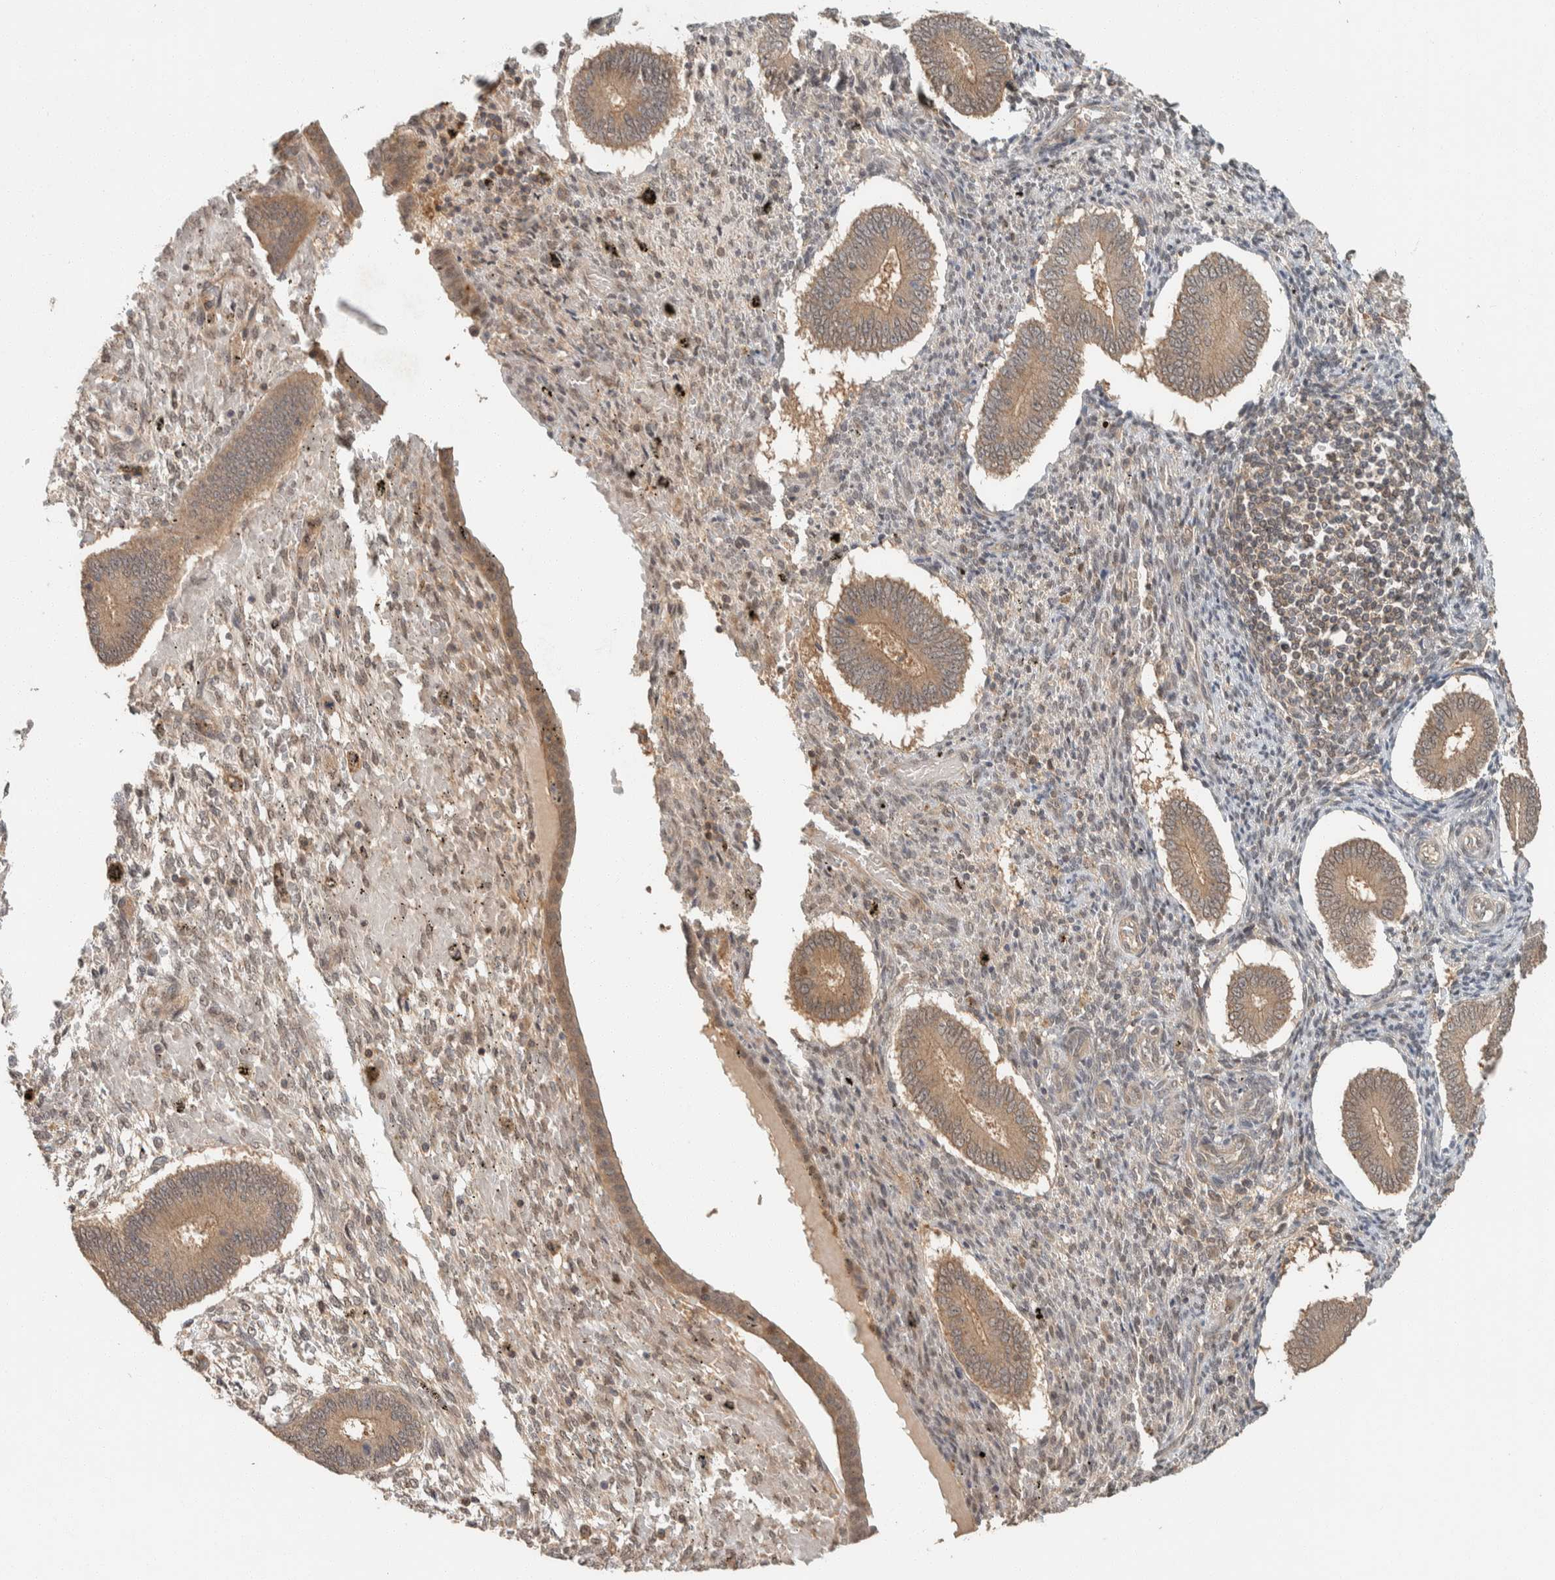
{"staining": {"intensity": "weak", "quantity": "25%-75%", "location": "cytoplasmic/membranous,nuclear"}, "tissue": "endometrium", "cell_type": "Cells in endometrial stroma", "image_type": "normal", "snomed": [{"axis": "morphology", "description": "Normal tissue, NOS"}, {"axis": "topography", "description": "Endometrium"}], "caption": "Immunohistochemistry (IHC) of normal human endometrium demonstrates low levels of weak cytoplasmic/membranous,nuclear staining in approximately 25%-75% of cells in endometrial stroma. Using DAB (brown) and hematoxylin (blue) stains, captured at high magnification using brightfield microscopy.", "gene": "ZNF567", "patient": {"sex": "female", "age": 42}}